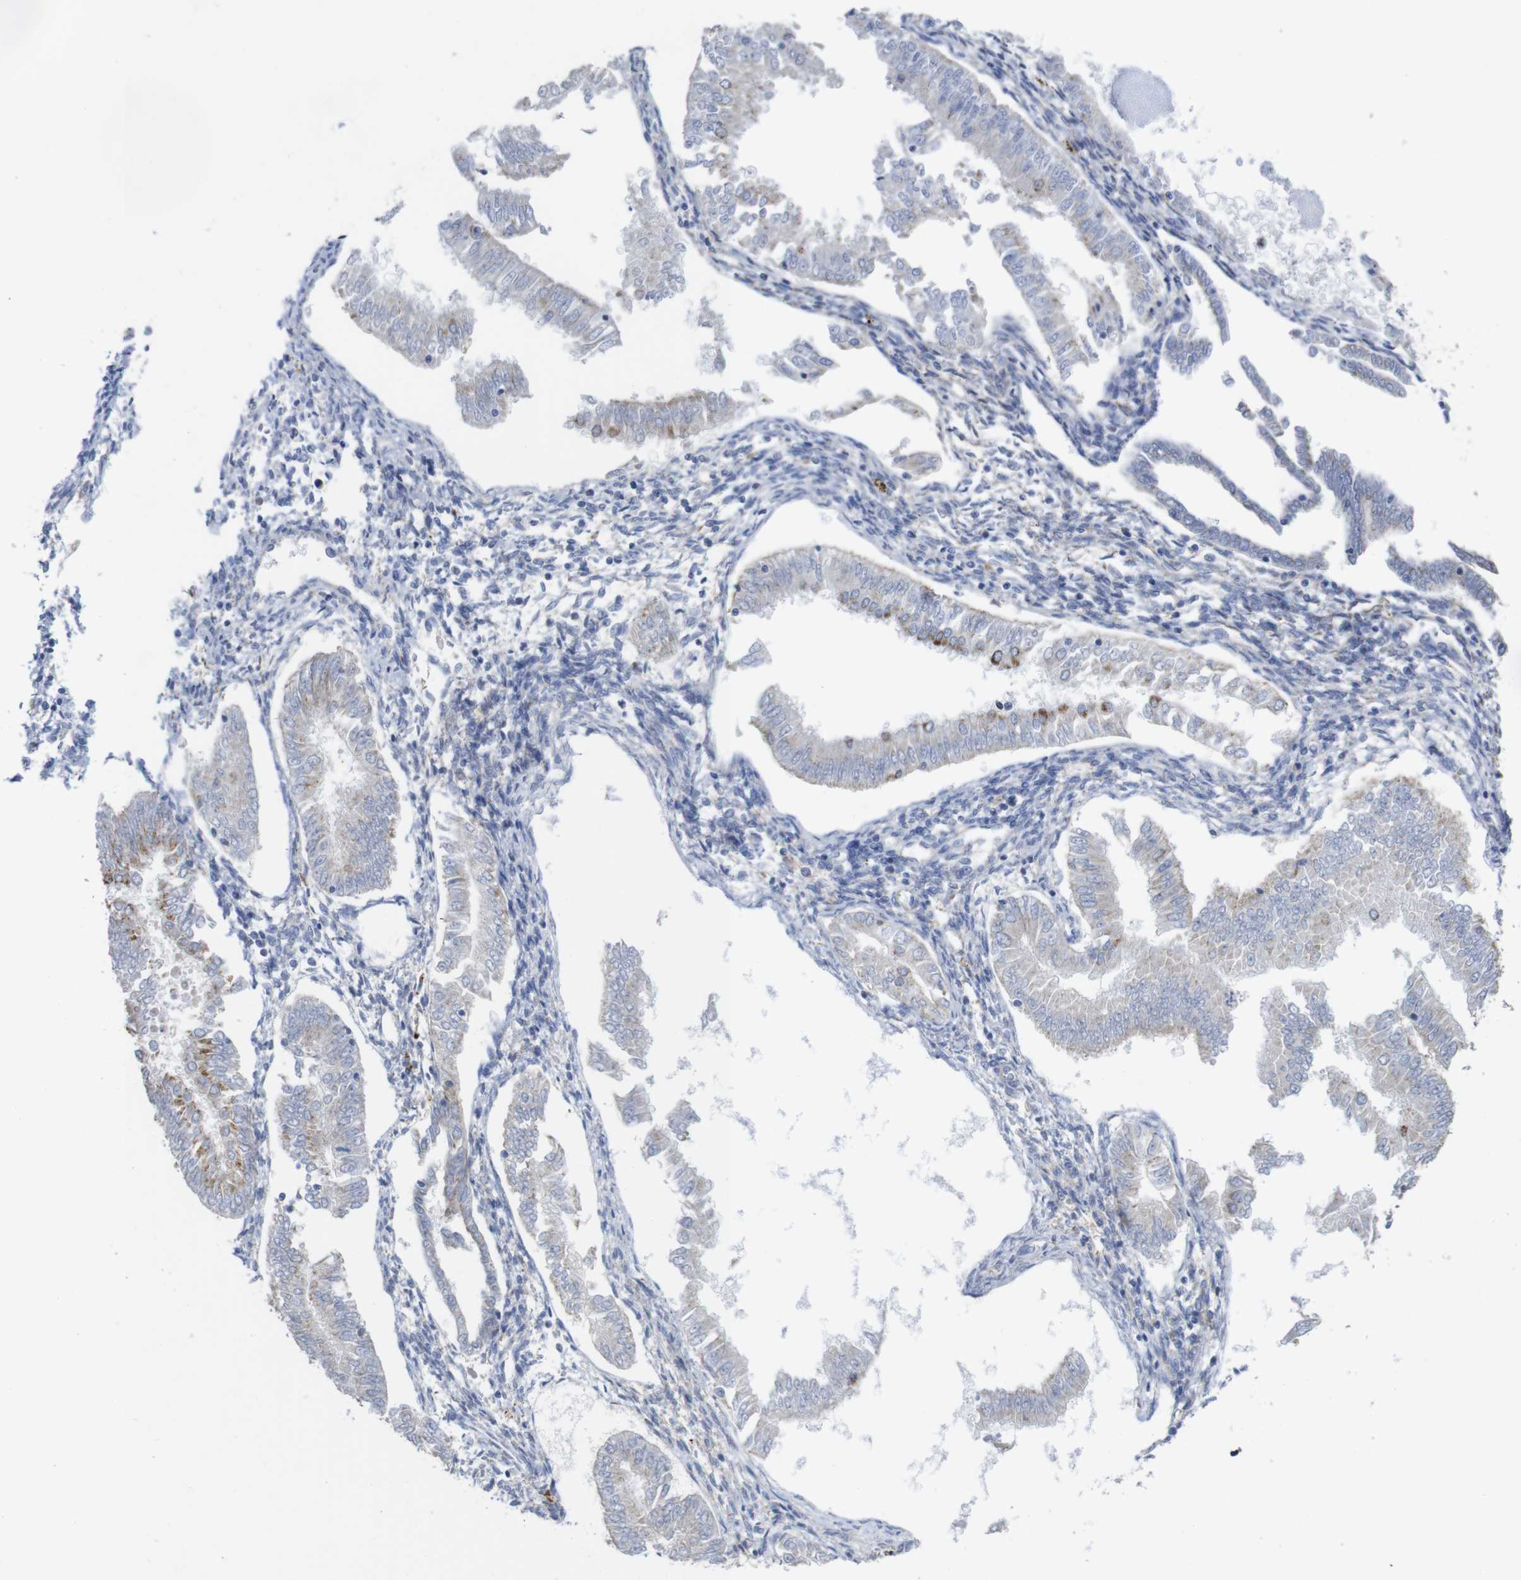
{"staining": {"intensity": "negative", "quantity": "none", "location": "none"}, "tissue": "endometrial cancer", "cell_type": "Tumor cells", "image_type": "cancer", "snomed": [{"axis": "morphology", "description": "Adenocarcinoma, NOS"}, {"axis": "topography", "description": "Endometrium"}], "caption": "This is an immunohistochemistry (IHC) micrograph of endometrial adenocarcinoma. There is no expression in tumor cells.", "gene": "TMEM192", "patient": {"sex": "female", "age": 53}}